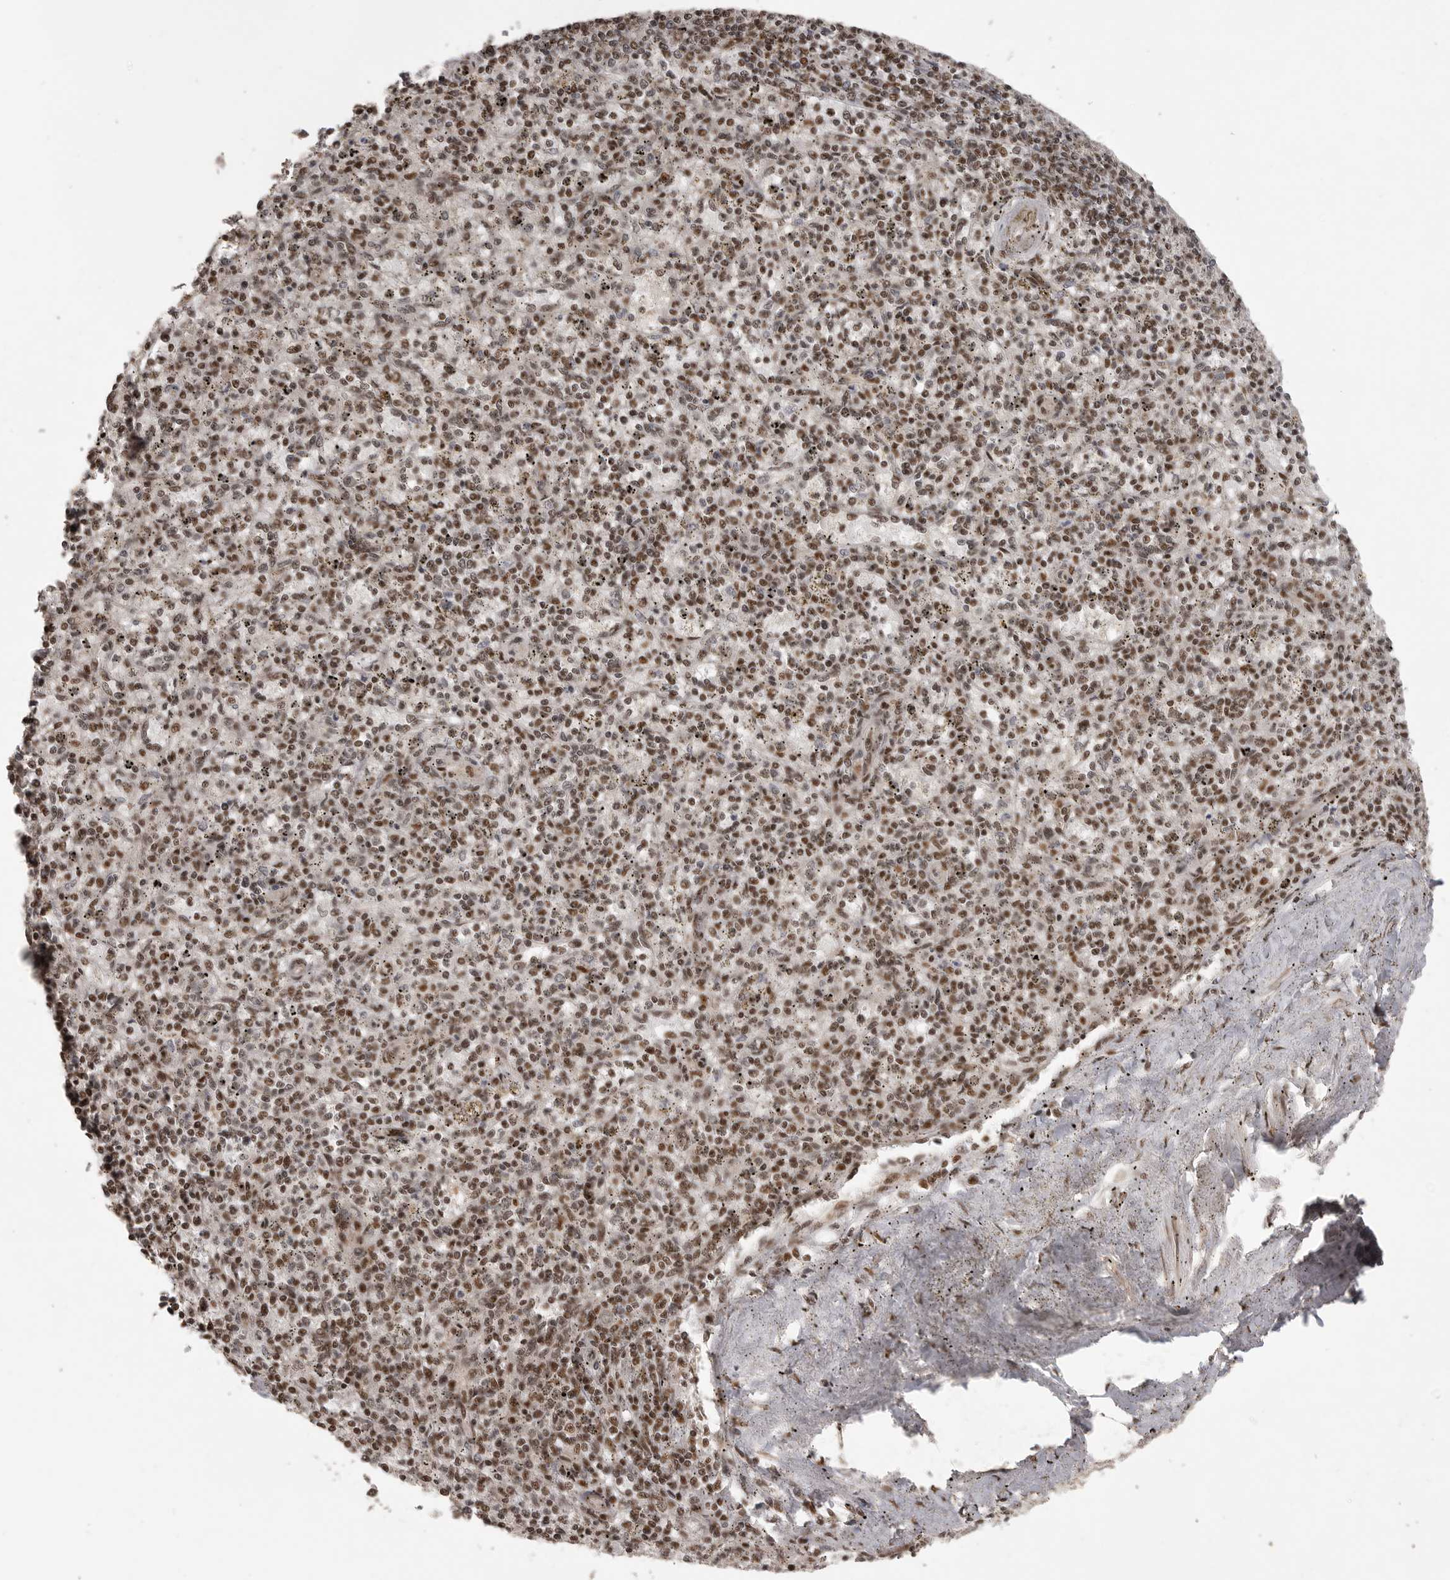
{"staining": {"intensity": "moderate", "quantity": ">75%", "location": "nuclear"}, "tissue": "spleen", "cell_type": "Cells in red pulp", "image_type": "normal", "snomed": [{"axis": "morphology", "description": "Normal tissue, NOS"}, {"axis": "topography", "description": "Spleen"}], "caption": "Cells in red pulp reveal medium levels of moderate nuclear expression in about >75% of cells in unremarkable spleen.", "gene": "CBLL1", "patient": {"sex": "male", "age": 72}}